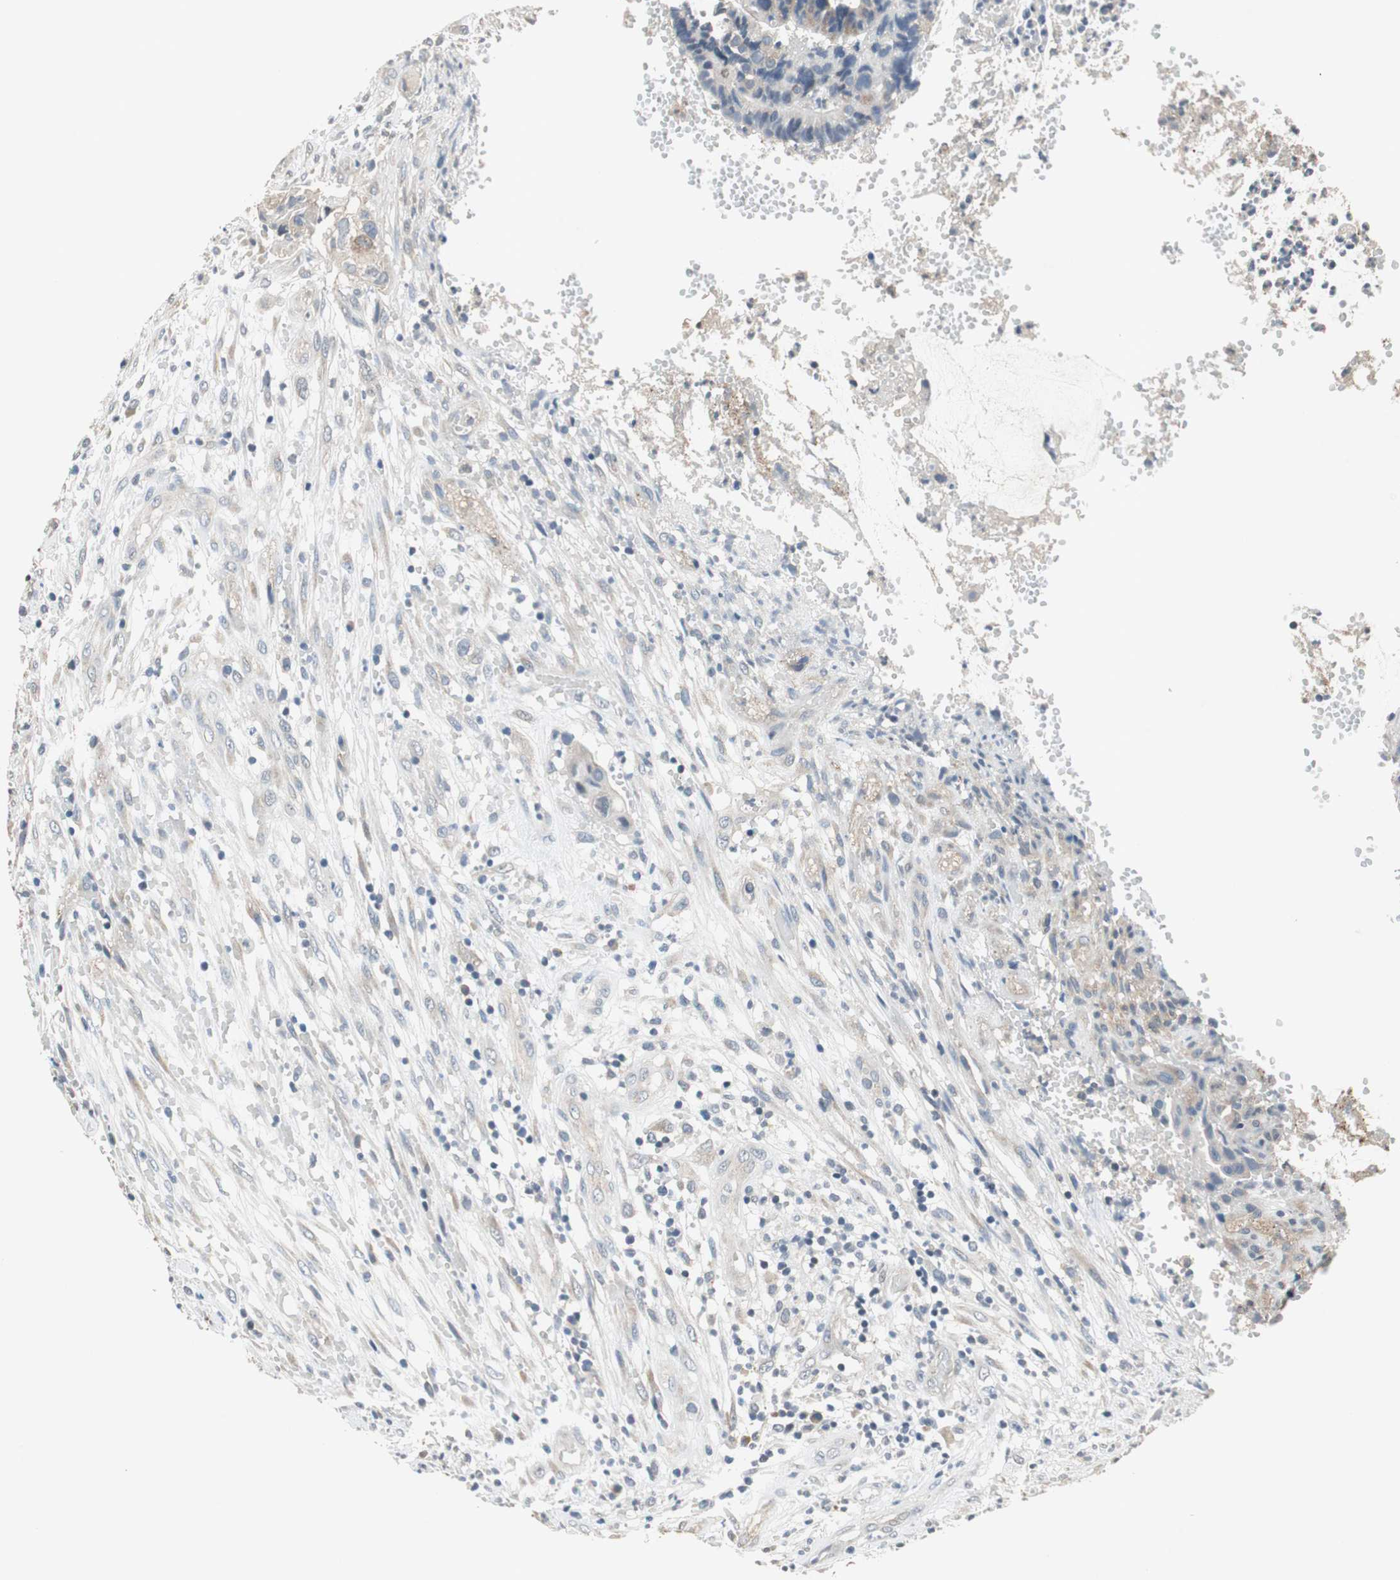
{"staining": {"intensity": "weak", "quantity": "25%-75%", "location": "cytoplasmic/membranous"}, "tissue": "colorectal cancer", "cell_type": "Tumor cells", "image_type": "cancer", "snomed": [{"axis": "morphology", "description": "Adenocarcinoma, NOS"}, {"axis": "topography", "description": "Colon"}], "caption": "Protein expression analysis of colorectal cancer (adenocarcinoma) shows weak cytoplasmic/membranous expression in about 25%-75% of tumor cells. Using DAB (brown) and hematoxylin (blue) stains, captured at high magnification using brightfield microscopy.", "gene": "PI4KB", "patient": {"sex": "female", "age": 57}}